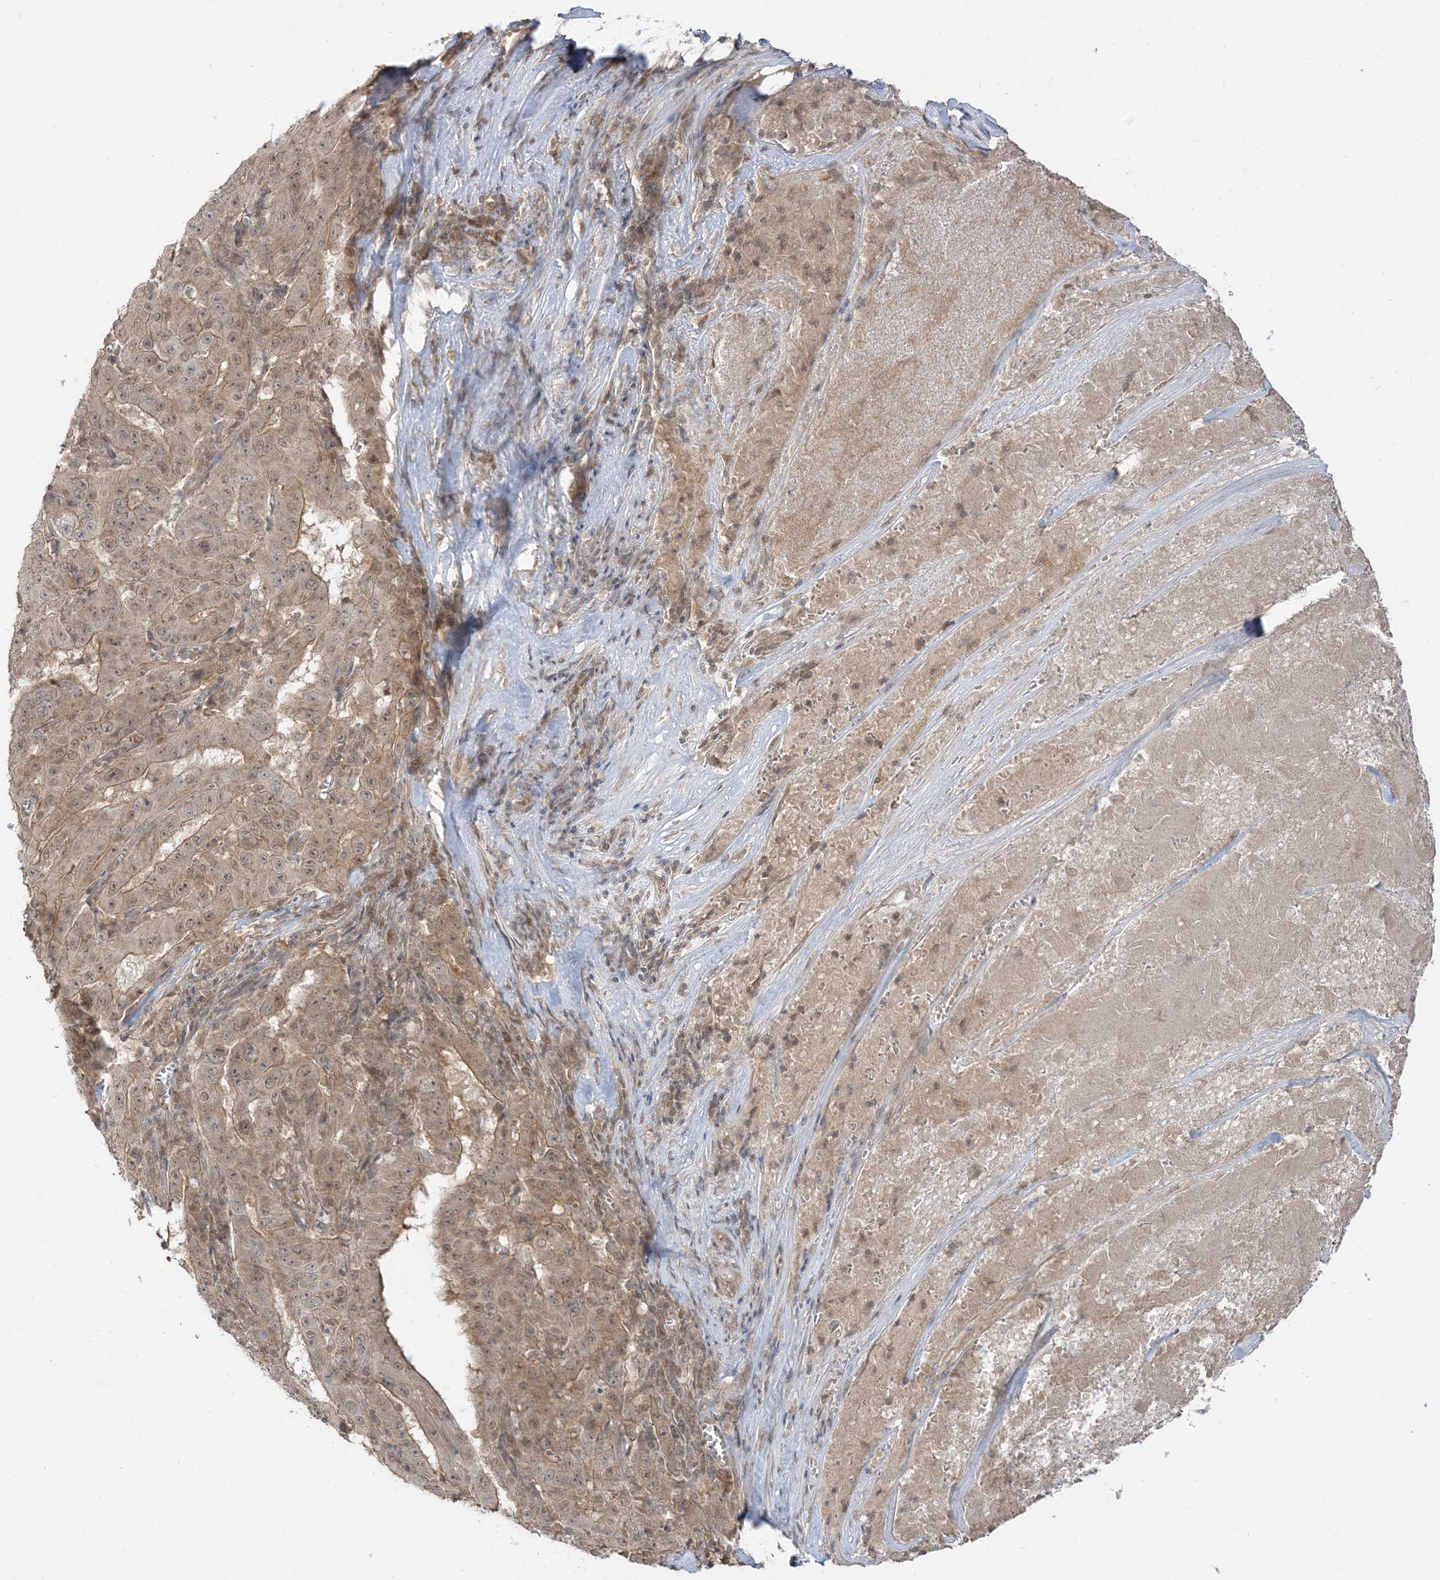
{"staining": {"intensity": "weak", "quantity": ">75%", "location": "cytoplasmic/membranous,nuclear"}, "tissue": "pancreatic cancer", "cell_type": "Tumor cells", "image_type": "cancer", "snomed": [{"axis": "morphology", "description": "Adenocarcinoma, NOS"}, {"axis": "topography", "description": "Pancreas"}], "caption": "Human pancreatic adenocarcinoma stained with a protein marker reveals weak staining in tumor cells.", "gene": "TBCC", "patient": {"sex": "male", "age": 63}}